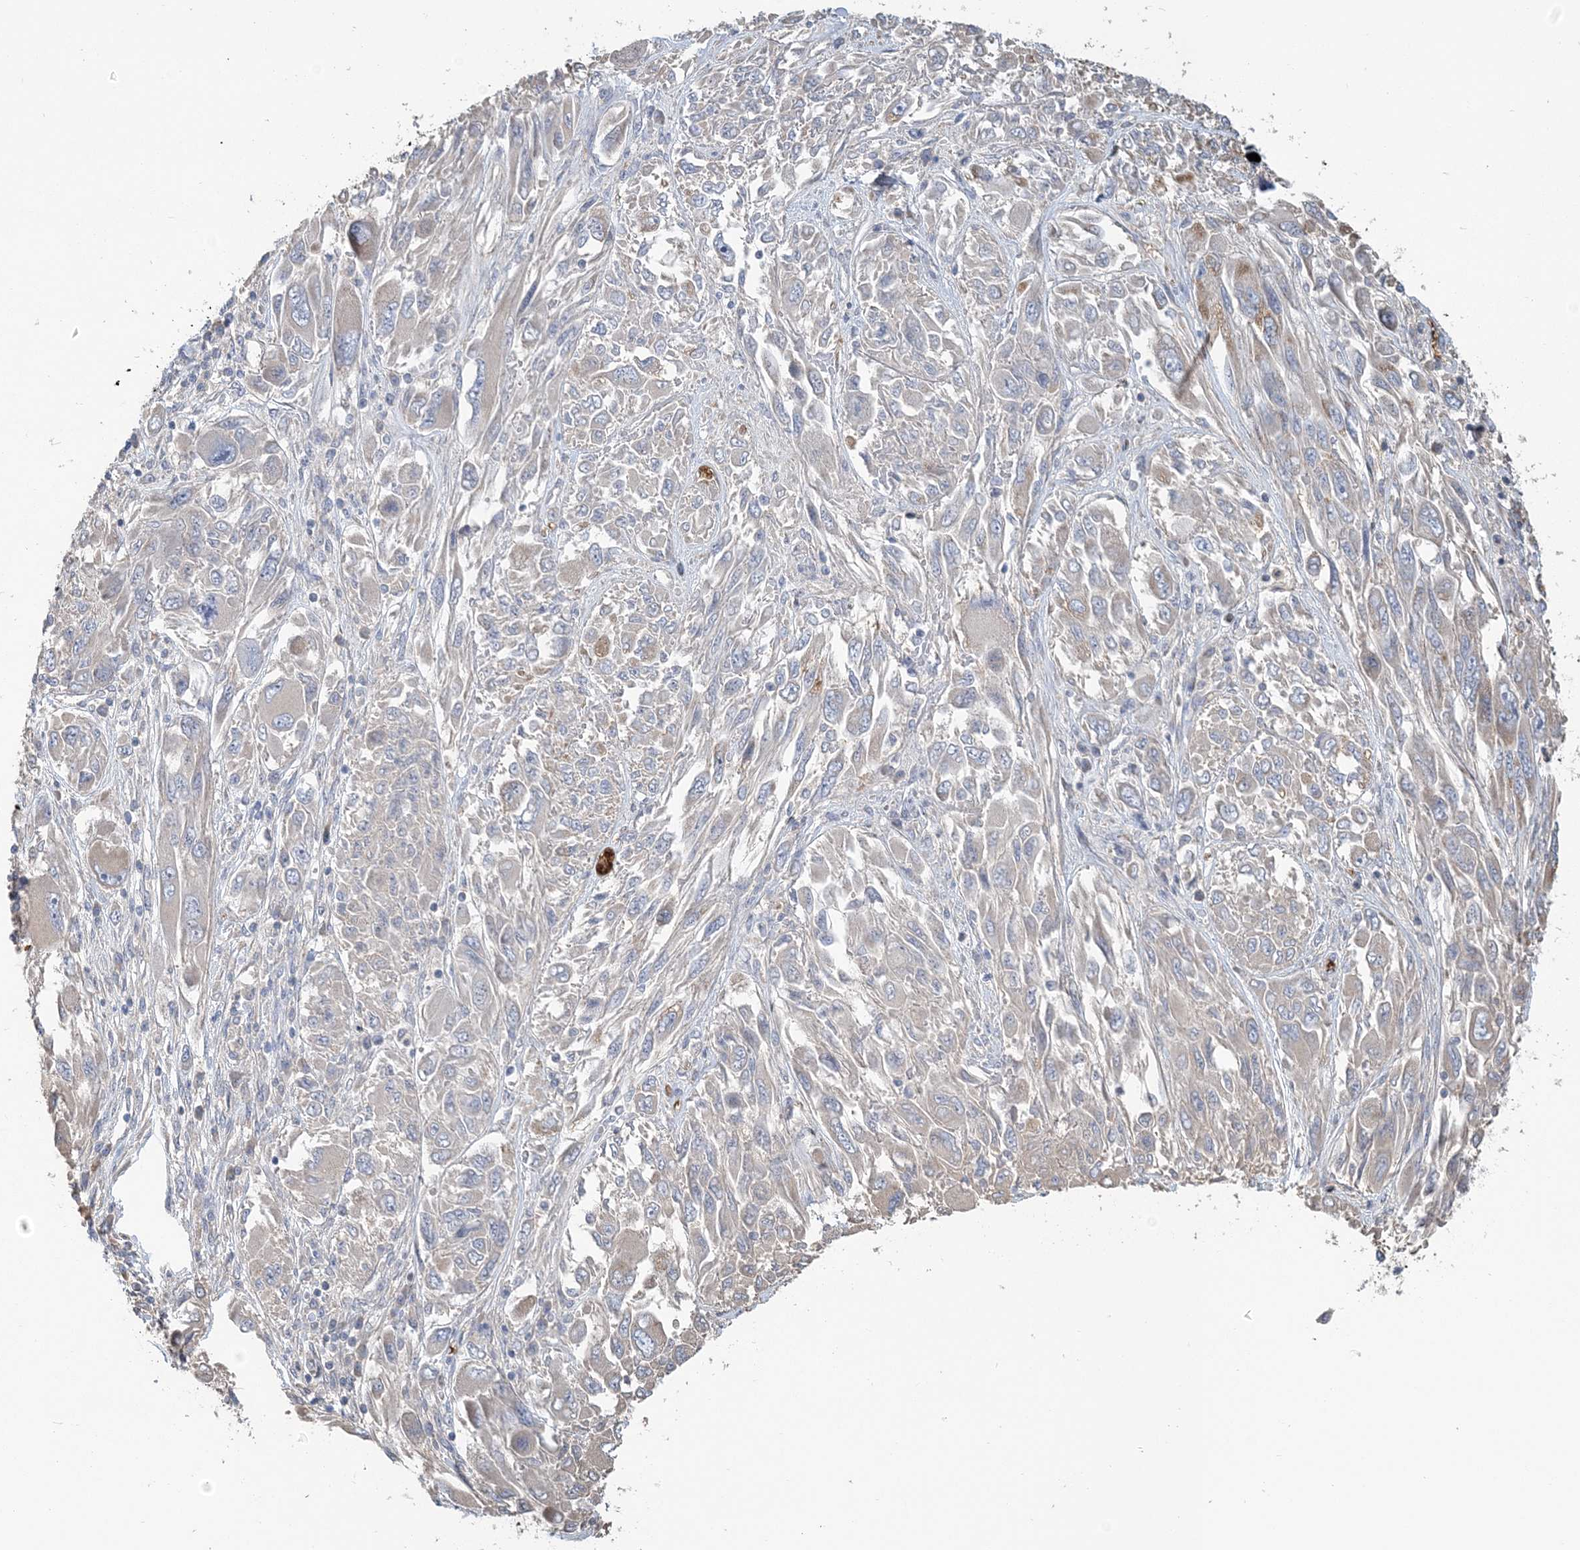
{"staining": {"intensity": "negative", "quantity": "none", "location": "none"}, "tissue": "melanoma", "cell_type": "Tumor cells", "image_type": "cancer", "snomed": [{"axis": "morphology", "description": "Malignant melanoma, NOS"}, {"axis": "topography", "description": "Skin"}], "caption": "Immunohistochemistry (IHC) of malignant melanoma demonstrates no positivity in tumor cells.", "gene": "HBD", "patient": {"sex": "female", "age": 91}}